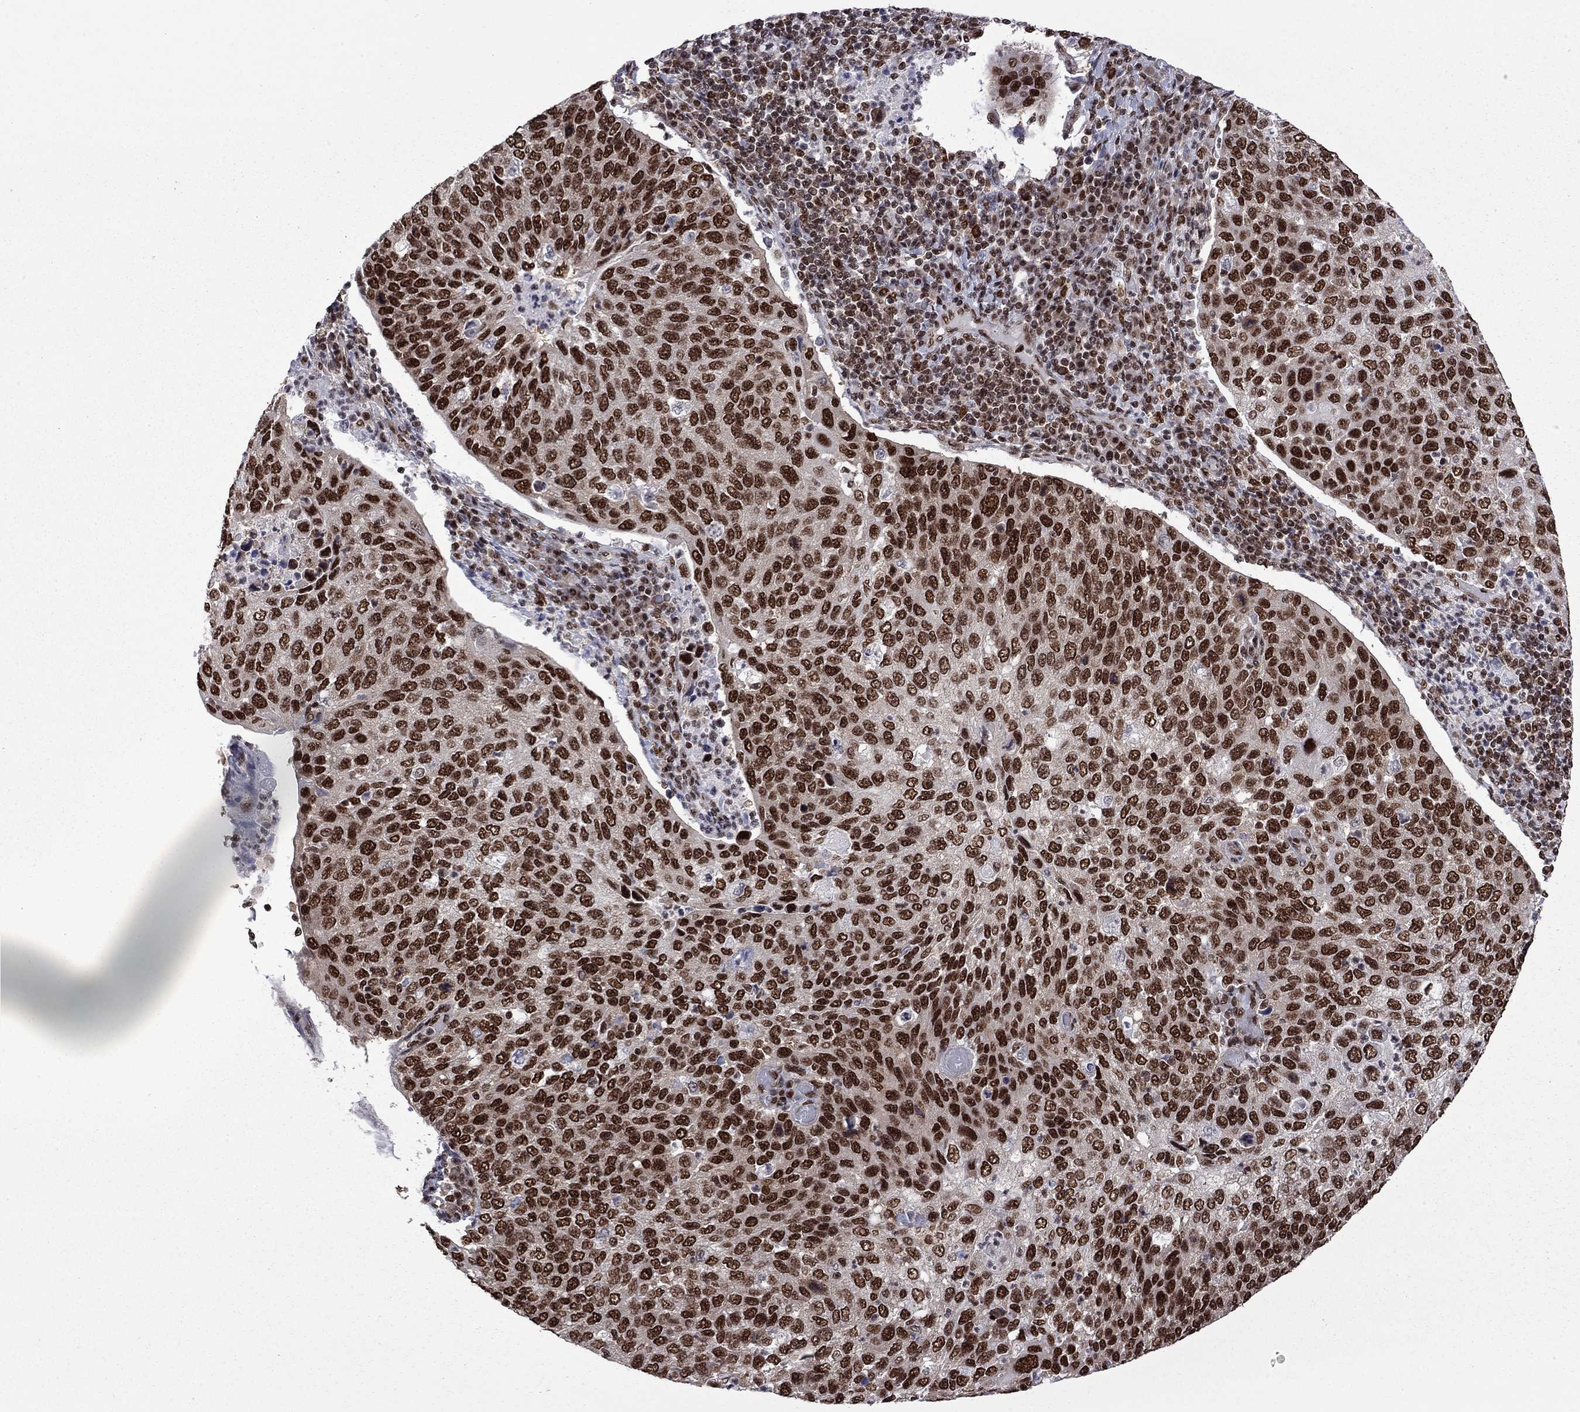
{"staining": {"intensity": "strong", "quantity": ">75%", "location": "nuclear"}, "tissue": "cervical cancer", "cell_type": "Tumor cells", "image_type": "cancer", "snomed": [{"axis": "morphology", "description": "Squamous cell carcinoma, NOS"}, {"axis": "topography", "description": "Cervix"}], "caption": "Cervical cancer stained for a protein (brown) reveals strong nuclear positive expression in approximately >75% of tumor cells.", "gene": "MED25", "patient": {"sex": "female", "age": 54}}